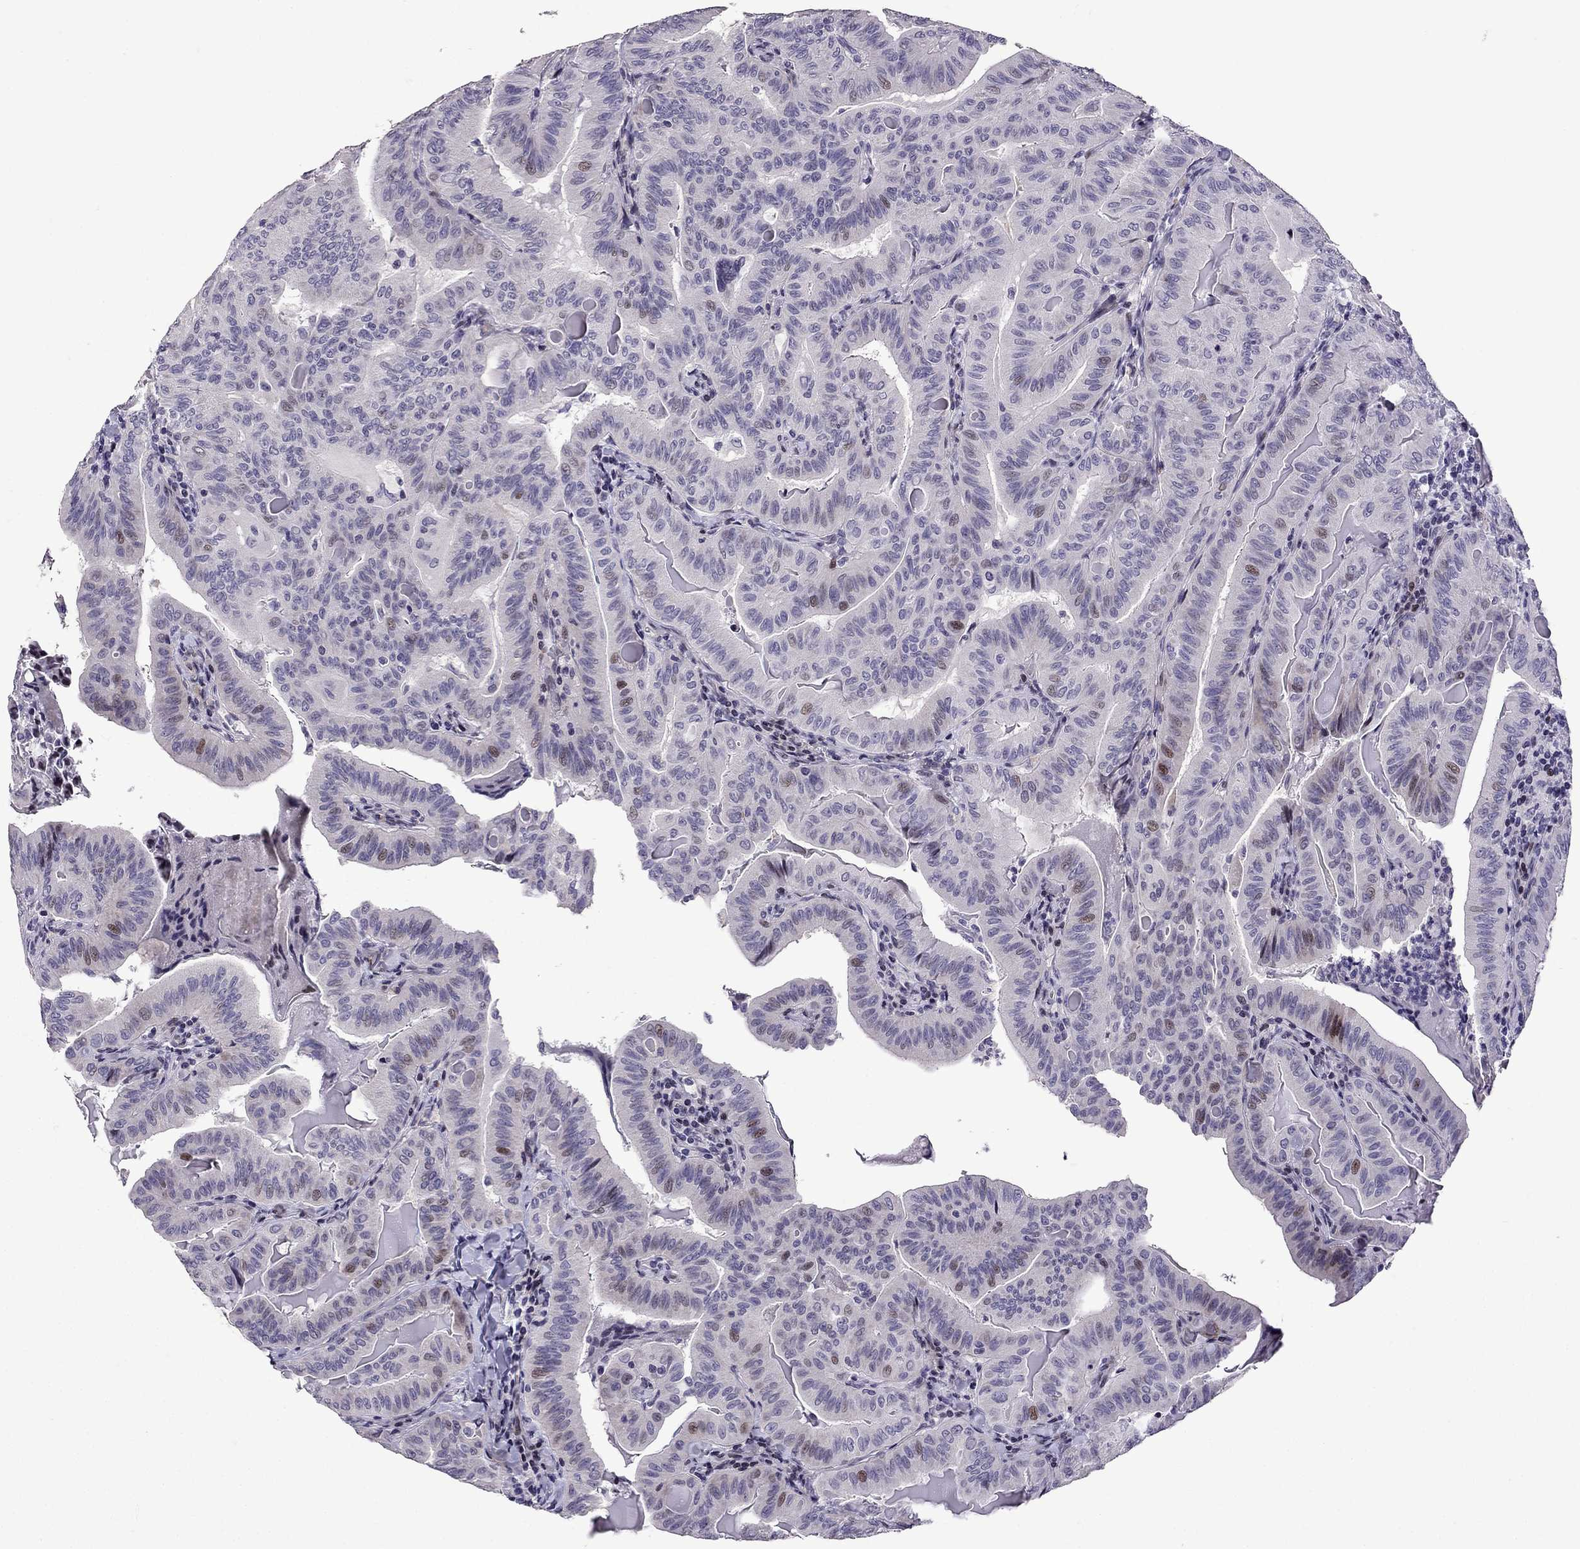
{"staining": {"intensity": "negative", "quantity": "none", "location": "none"}, "tissue": "thyroid cancer", "cell_type": "Tumor cells", "image_type": "cancer", "snomed": [{"axis": "morphology", "description": "Papillary adenocarcinoma, NOS"}, {"axis": "topography", "description": "Thyroid gland"}], "caption": "High magnification brightfield microscopy of papillary adenocarcinoma (thyroid) stained with DAB (3,3'-diaminobenzidine) (brown) and counterstained with hematoxylin (blue): tumor cells show no significant staining.", "gene": "TTN", "patient": {"sex": "female", "age": 68}}